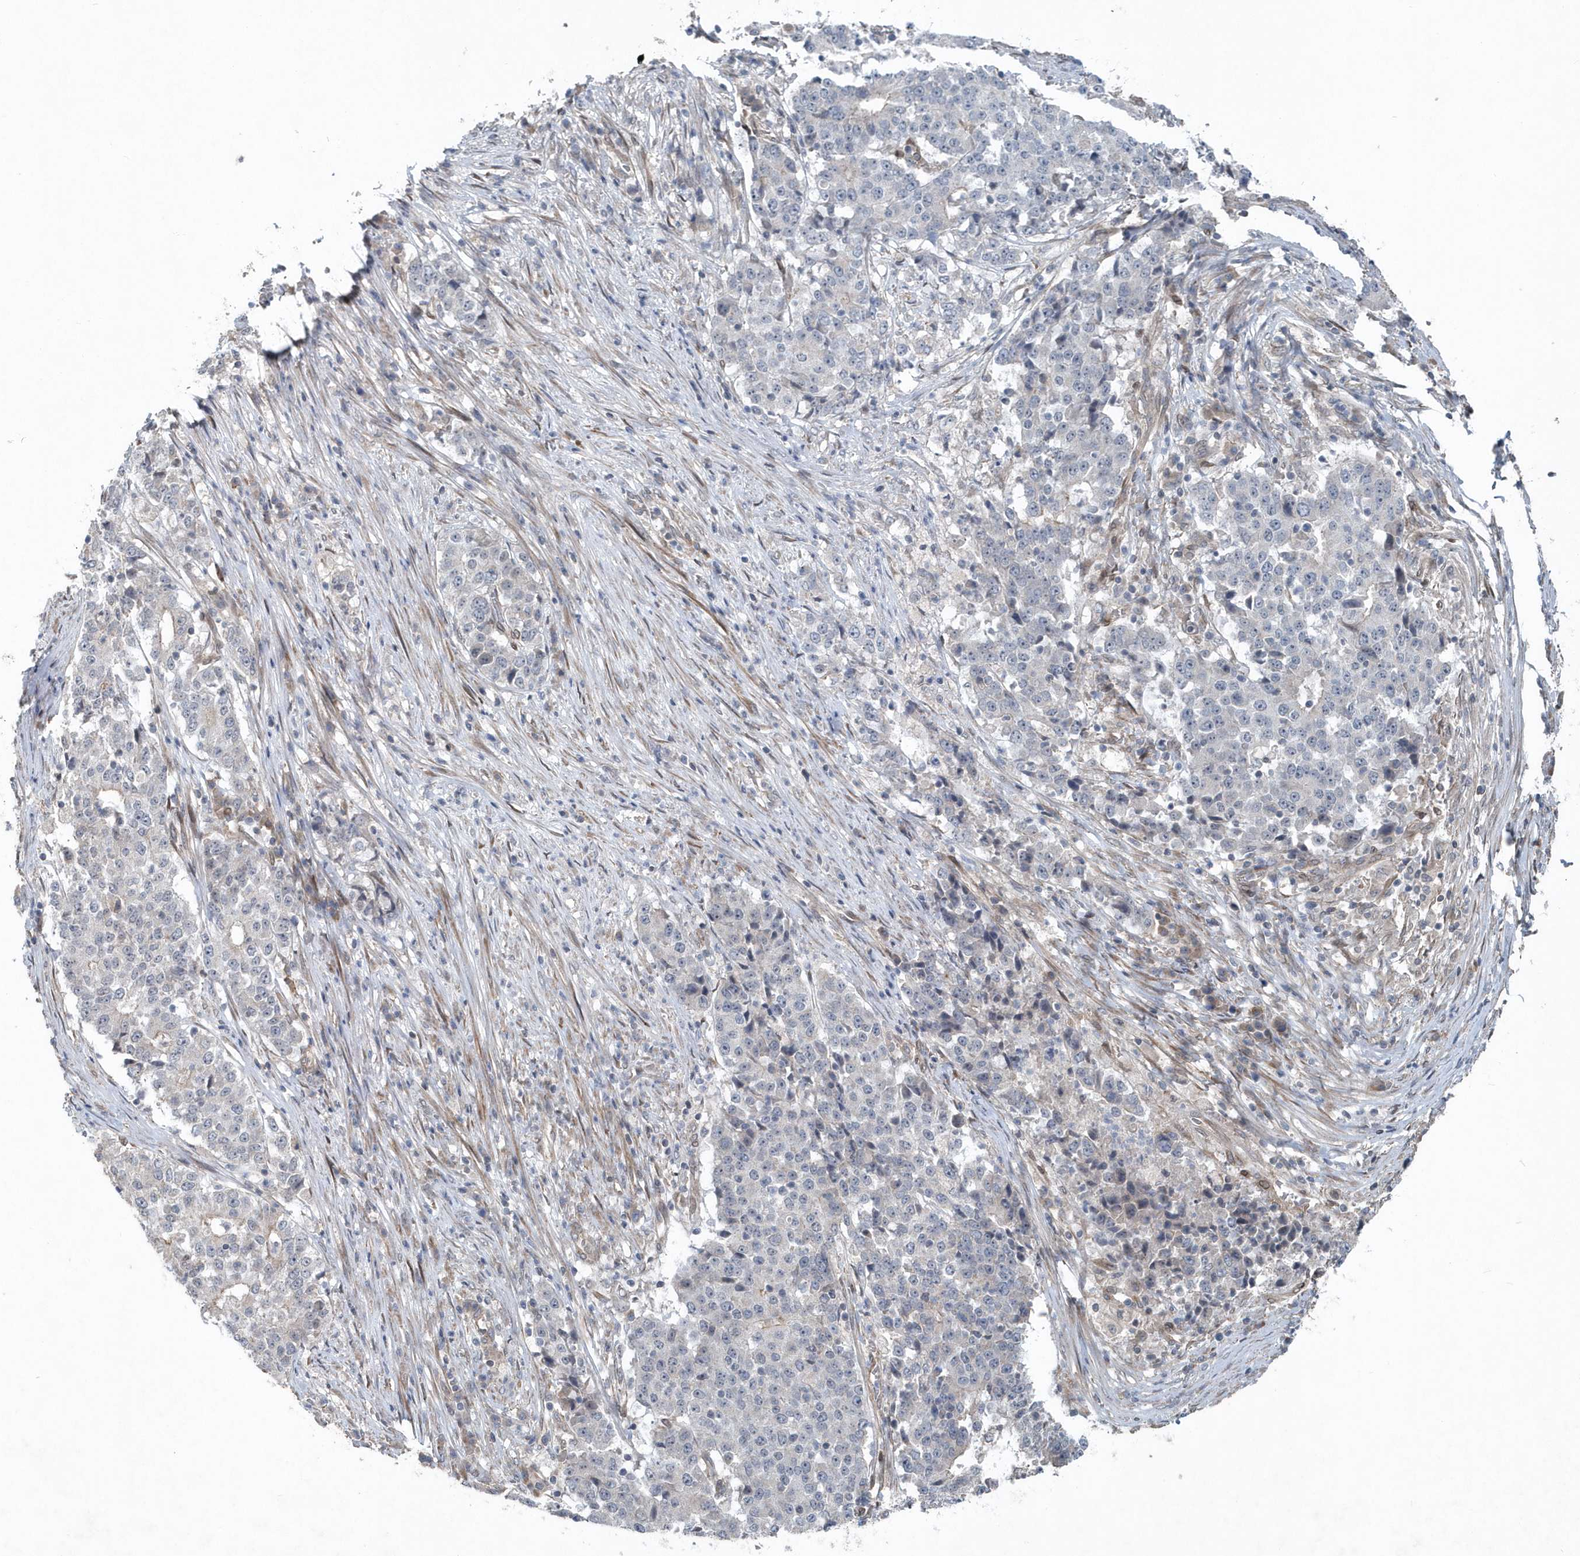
{"staining": {"intensity": "negative", "quantity": "none", "location": "none"}, "tissue": "stomach cancer", "cell_type": "Tumor cells", "image_type": "cancer", "snomed": [{"axis": "morphology", "description": "Adenocarcinoma, NOS"}, {"axis": "topography", "description": "Stomach"}], "caption": "DAB immunohistochemical staining of stomach cancer displays no significant expression in tumor cells.", "gene": "MCC", "patient": {"sex": "male", "age": 59}}